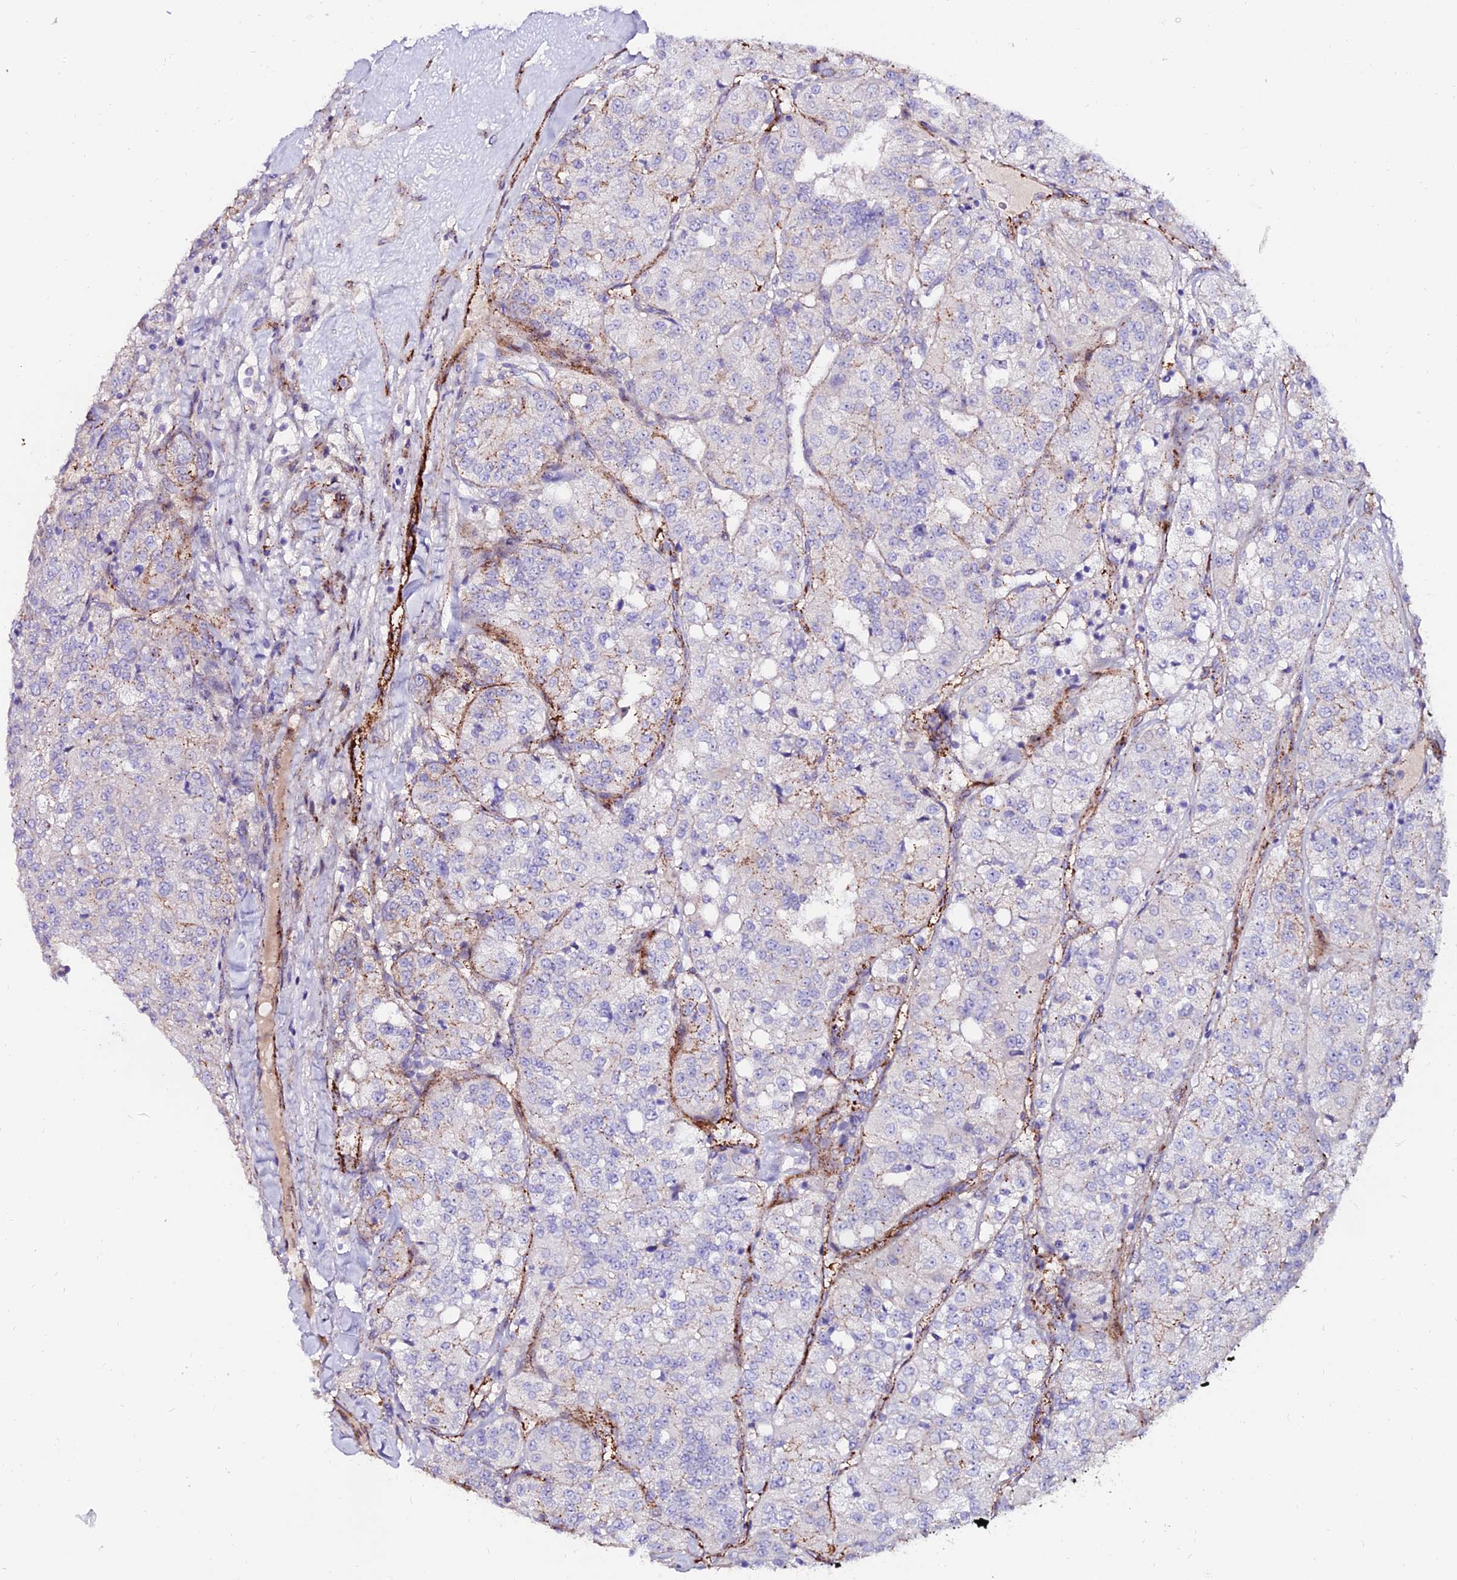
{"staining": {"intensity": "negative", "quantity": "none", "location": "none"}, "tissue": "renal cancer", "cell_type": "Tumor cells", "image_type": "cancer", "snomed": [{"axis": "morphology", "description": "Adenocarcinoma, NOS"}, {"axis": "topography", "description": "Kidney"}], "caption": "DAB immunohistochemical staining of human renal cancer (adenocarcinoma) reveals no significant expression in tumor cells.", "gene": "ALDH3B2", "patient": {"sex": "female", "age": 63}}